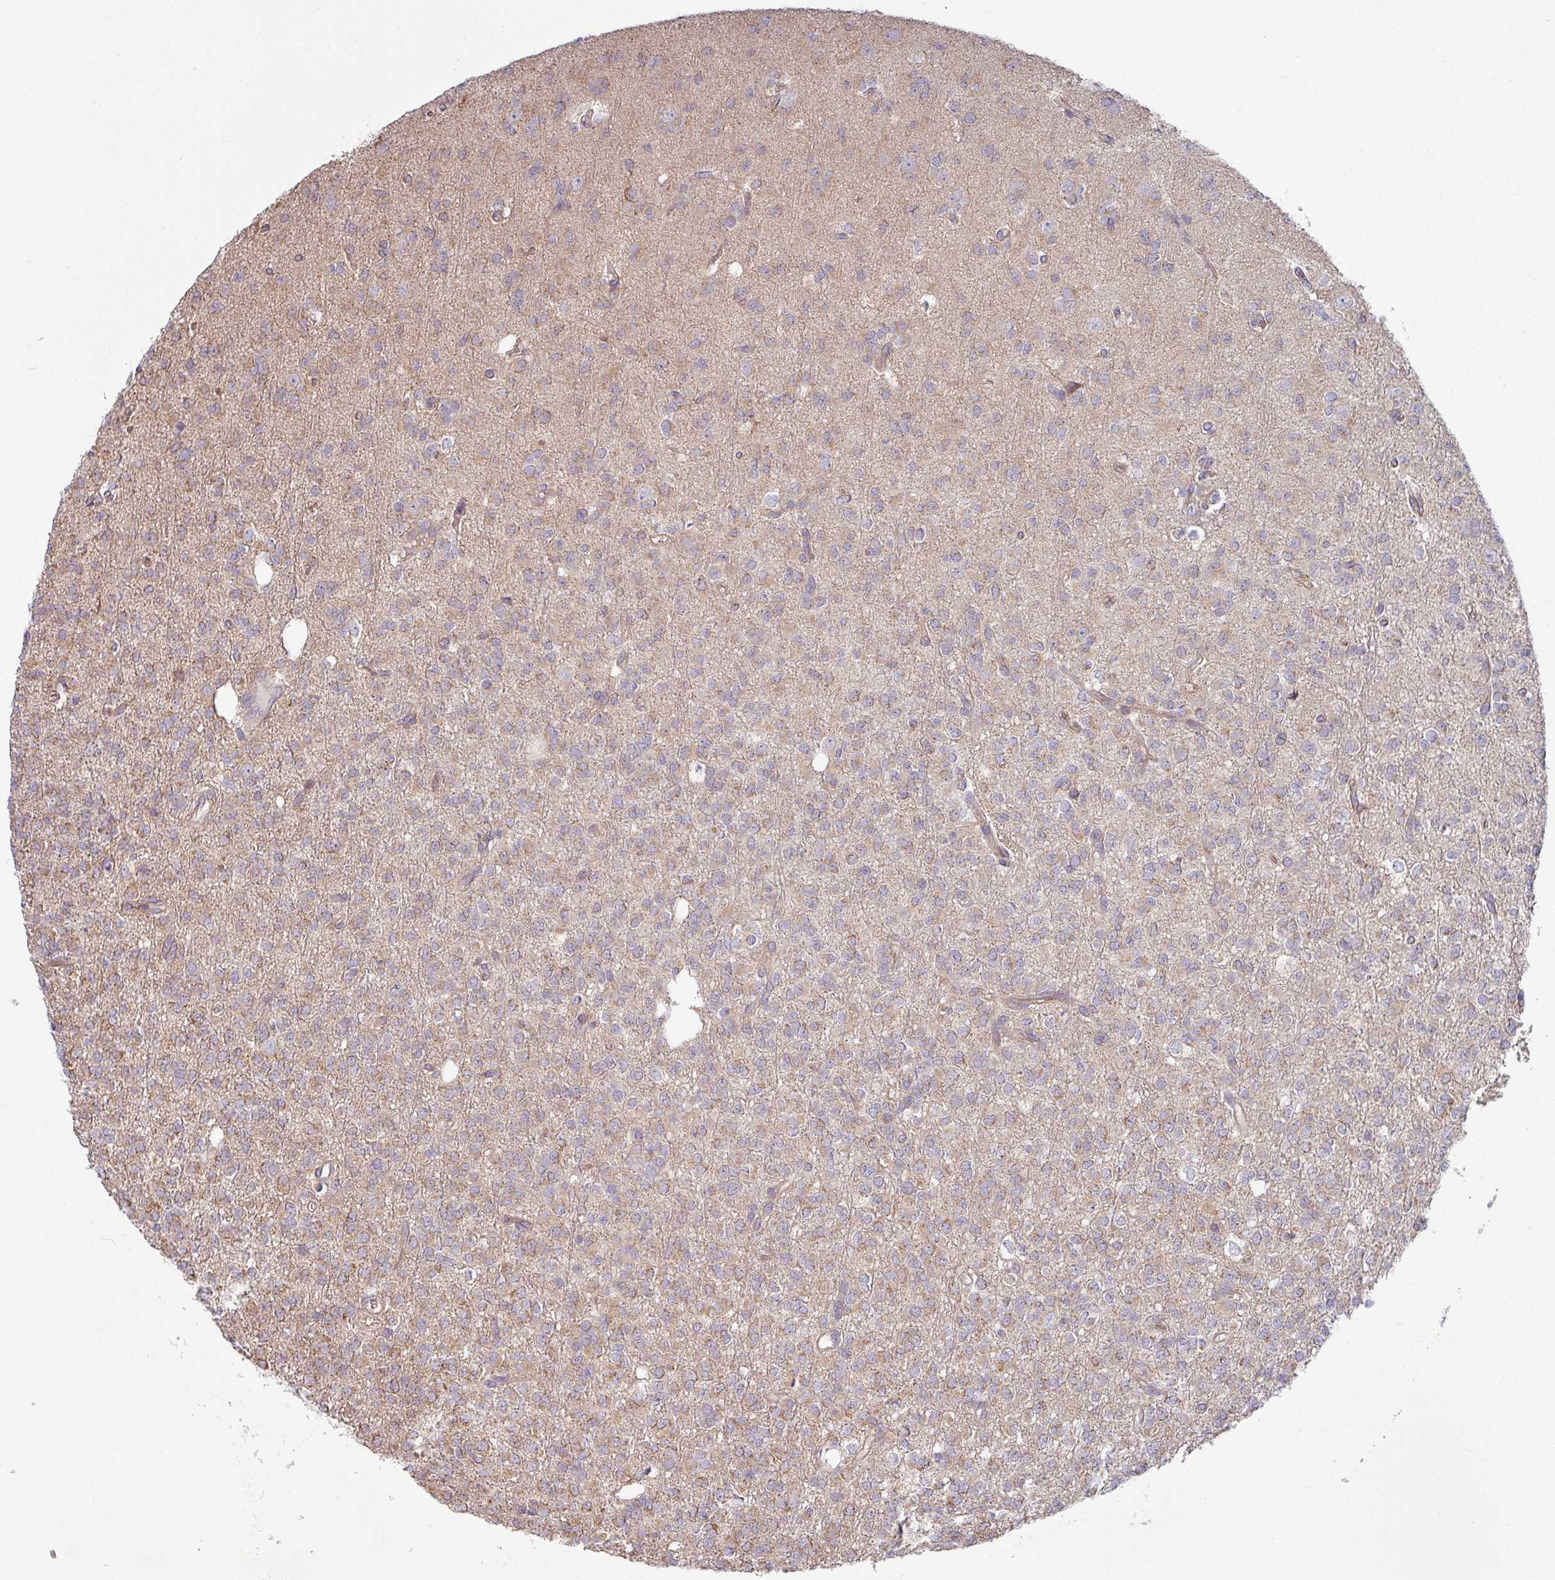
{"staining": {"intensity": "weak", "quantity": "<25%", "location": "cytoplasmic/membranous"}, "tissue": "glioma", "cell_type": "Tumor cells", "image_type": "cancer", "snomed": [{"axis": "morphology", "description": "Glioma, malignant, Low grade"}, {"axis": "topography", "description": "Brain"}], "caption": "Tumor cells are negative for brown protein staining in malignant low-grade glioma.", "gene": "PLEKHJ1", "patient": {"sex": "female", "age": 33}}